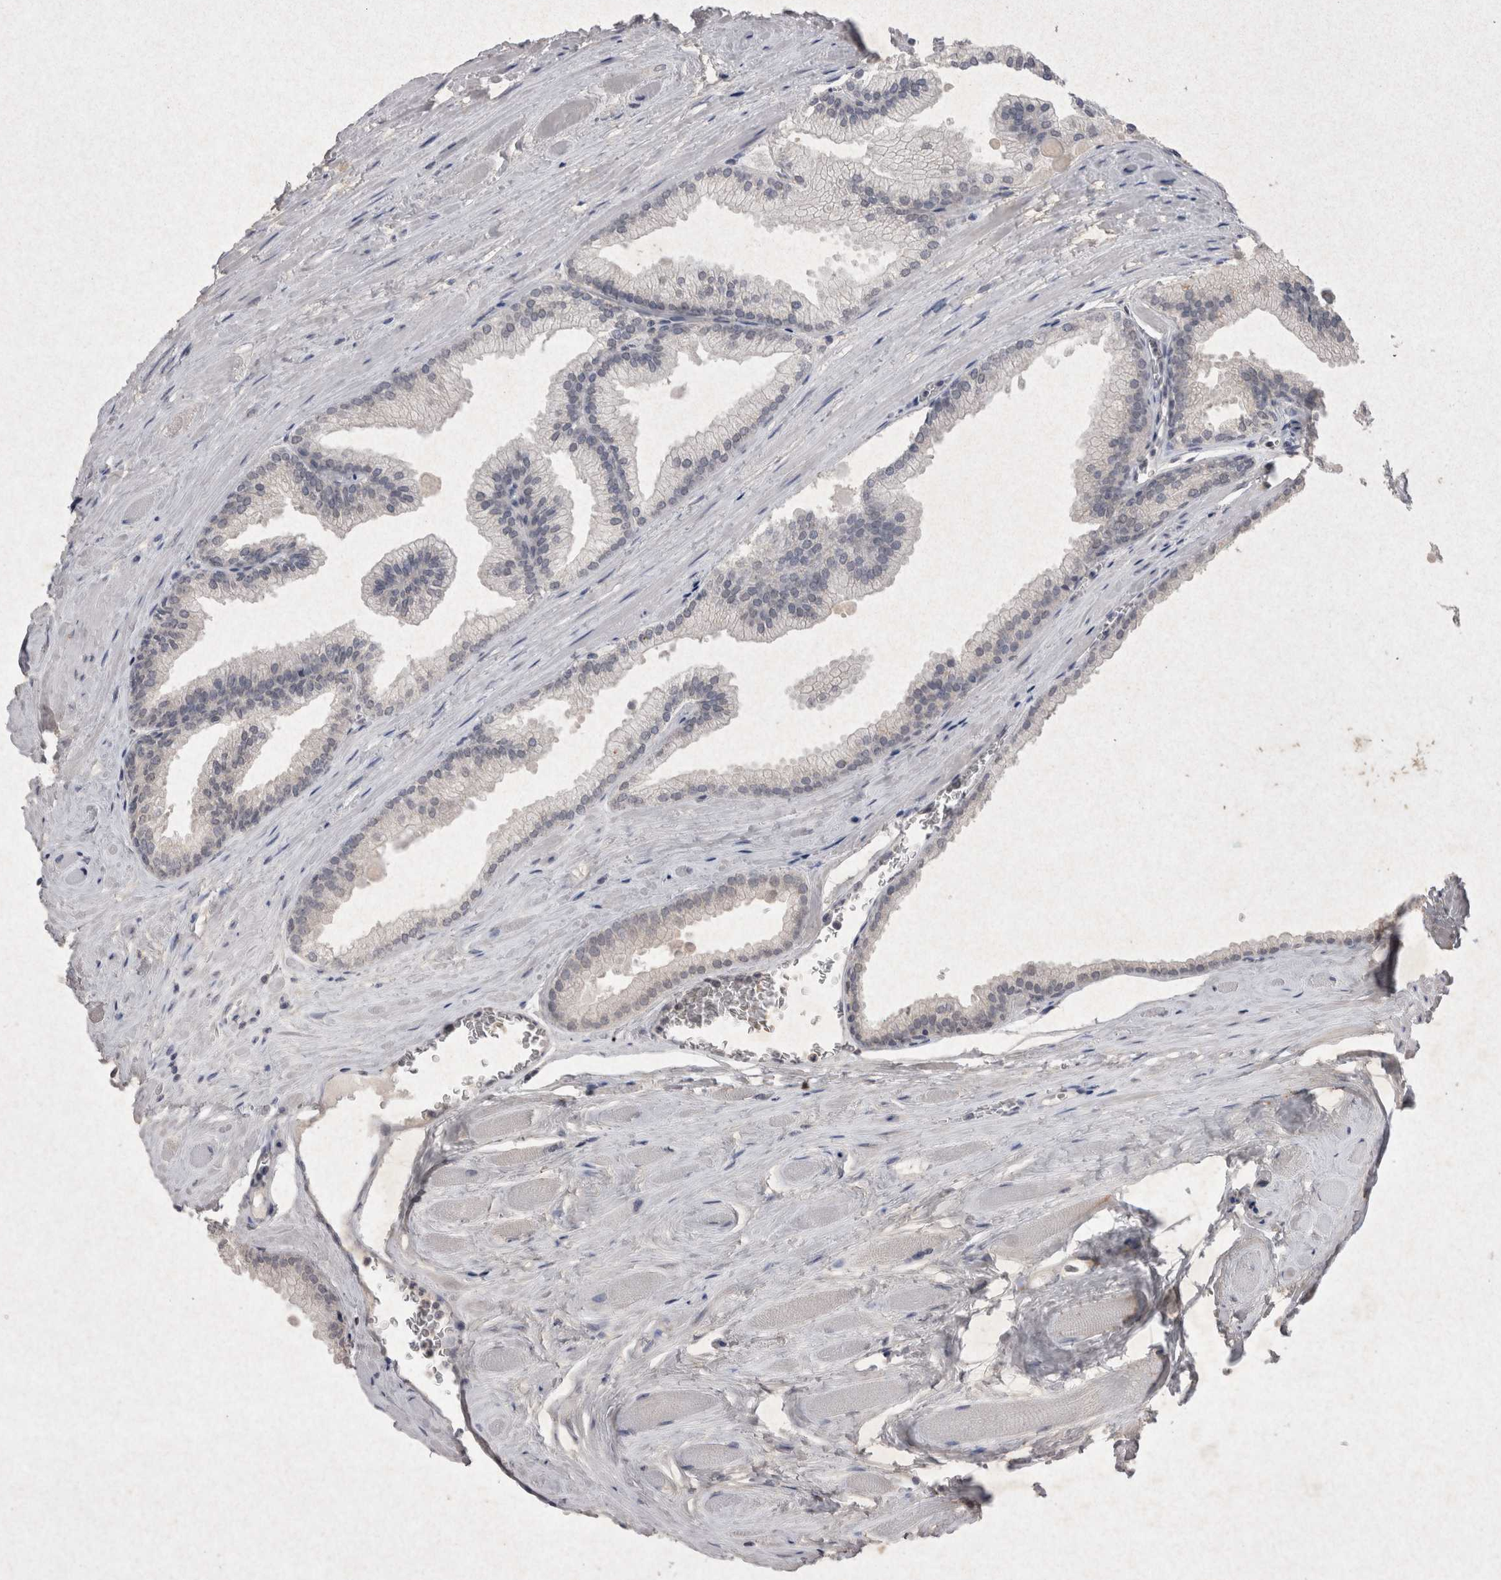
{"staining": {"intensity": "negative", "quantity": "none", "location": "none"}, "tissue": "prostate cancer", "cell_type": "Tumor cells", "image_type": "cancer", "snomed": [{"axis": "morphology", "description": "Adenocarcinoma, Low grade"}, {"axis": "topography", "description": "Prostate"}], "caption": "Tumor cells are negative for brown protein staining in prostate cancer. (DAB immunohistochemistry visualized using brightfield microscopy, high magnification).", "gene": "LYVE1", "patient": {"sex": "male", "age": 59}}